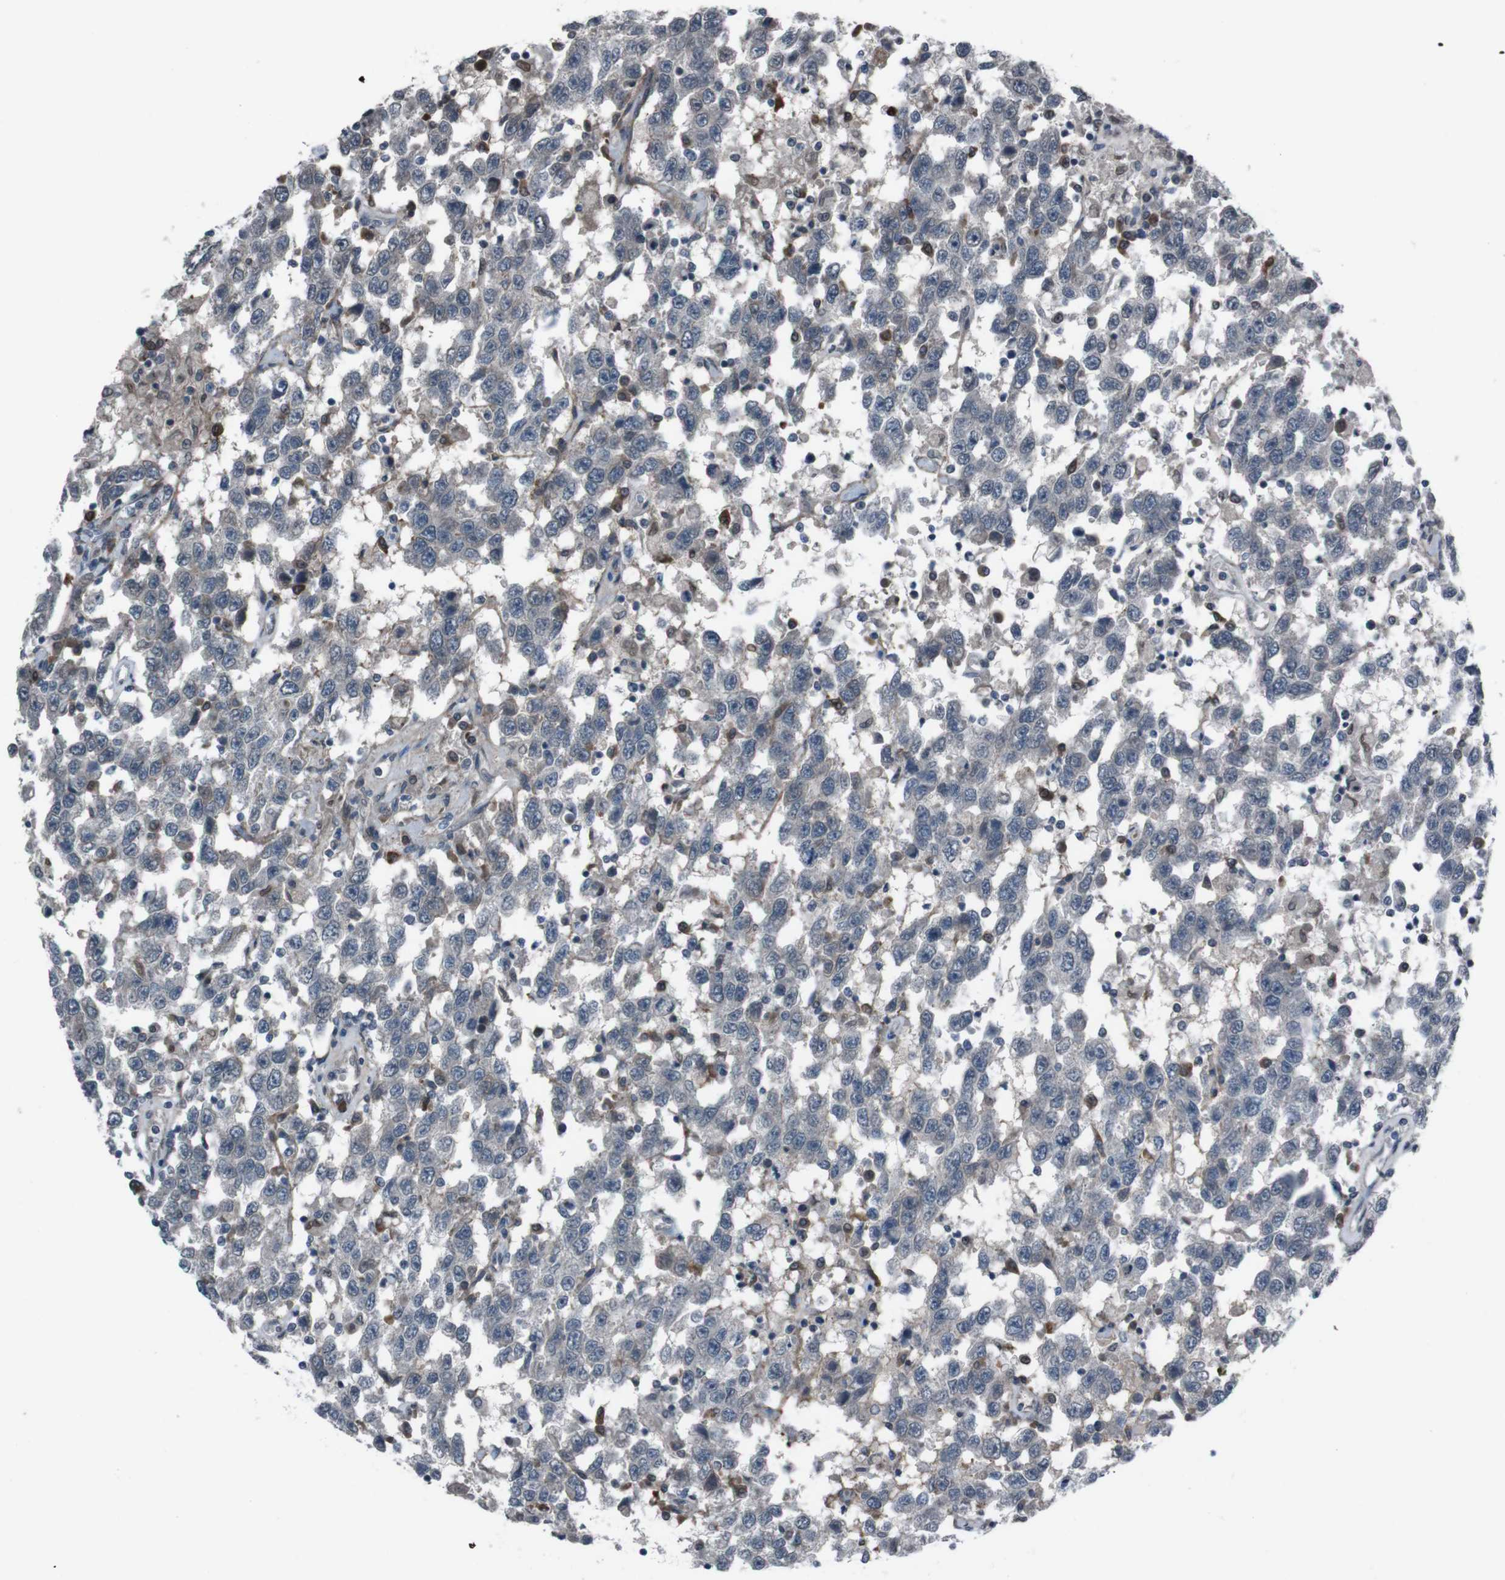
{"staining": {"intensity": "negative", "quantity": "none", "location": "none"}, "tissue": "testis cancer", "cell_type": "Tumor cells", "image_type": "cancer", "snomed": [{"axis": "morphology", "description": "Seminoma, NOS"}, {"axis": "topography", "description": "Testis"}], "caption": "A micrograph of testis seminoma stained for a protein shows no brown staining in tumor cells. Brightfield microscopy of immunohistochemistry stained with DAB (brown) and hematoxylin (blue), captured at high magnification.", "gene": "SS18L1", "patient": {"sex": "male", "age": 41}}